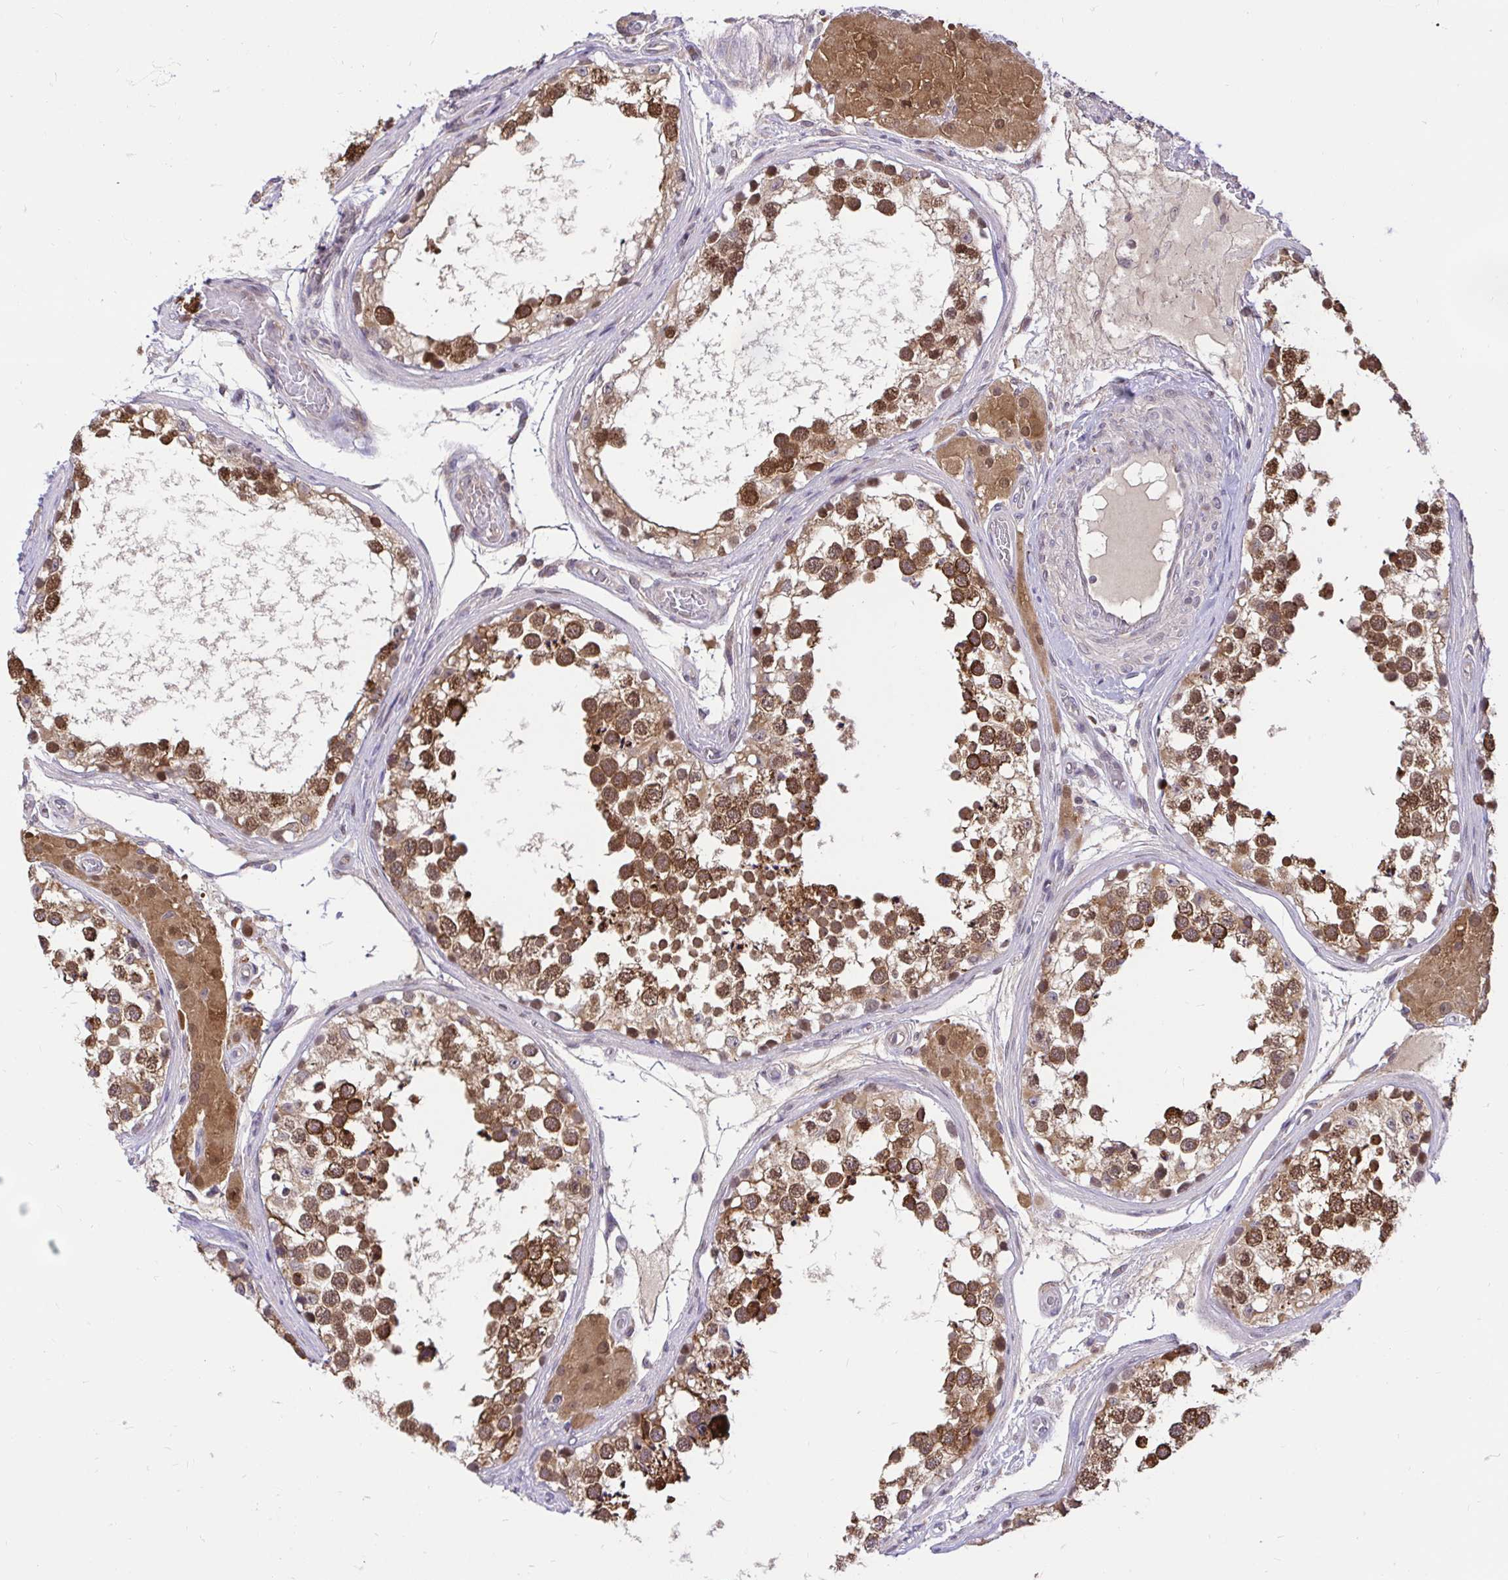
{"staining": {"intensity": "strong", "quantity": ">75%", "location": "cytoplasmic/membranous"}, "tissue": "testis", "cell_type": "Cells in seminiferous ducts", "image_type": "normal", "snomed": [{"axis": "morphology", "description": "Normal tissue, NOS"}, {"axis": "morphology", "description": "Seminoma, NOS"}, {"axis": "topography", "description": "Testis"}], "caption": "Human testis stained for a protein (brown) demonstrates strong cytoplasmic/membranous positive expression in about >75% of cells in seminiferous ducts.", "gene": "NAALAD2", "patient": {"sex": "male", "age": 65}}